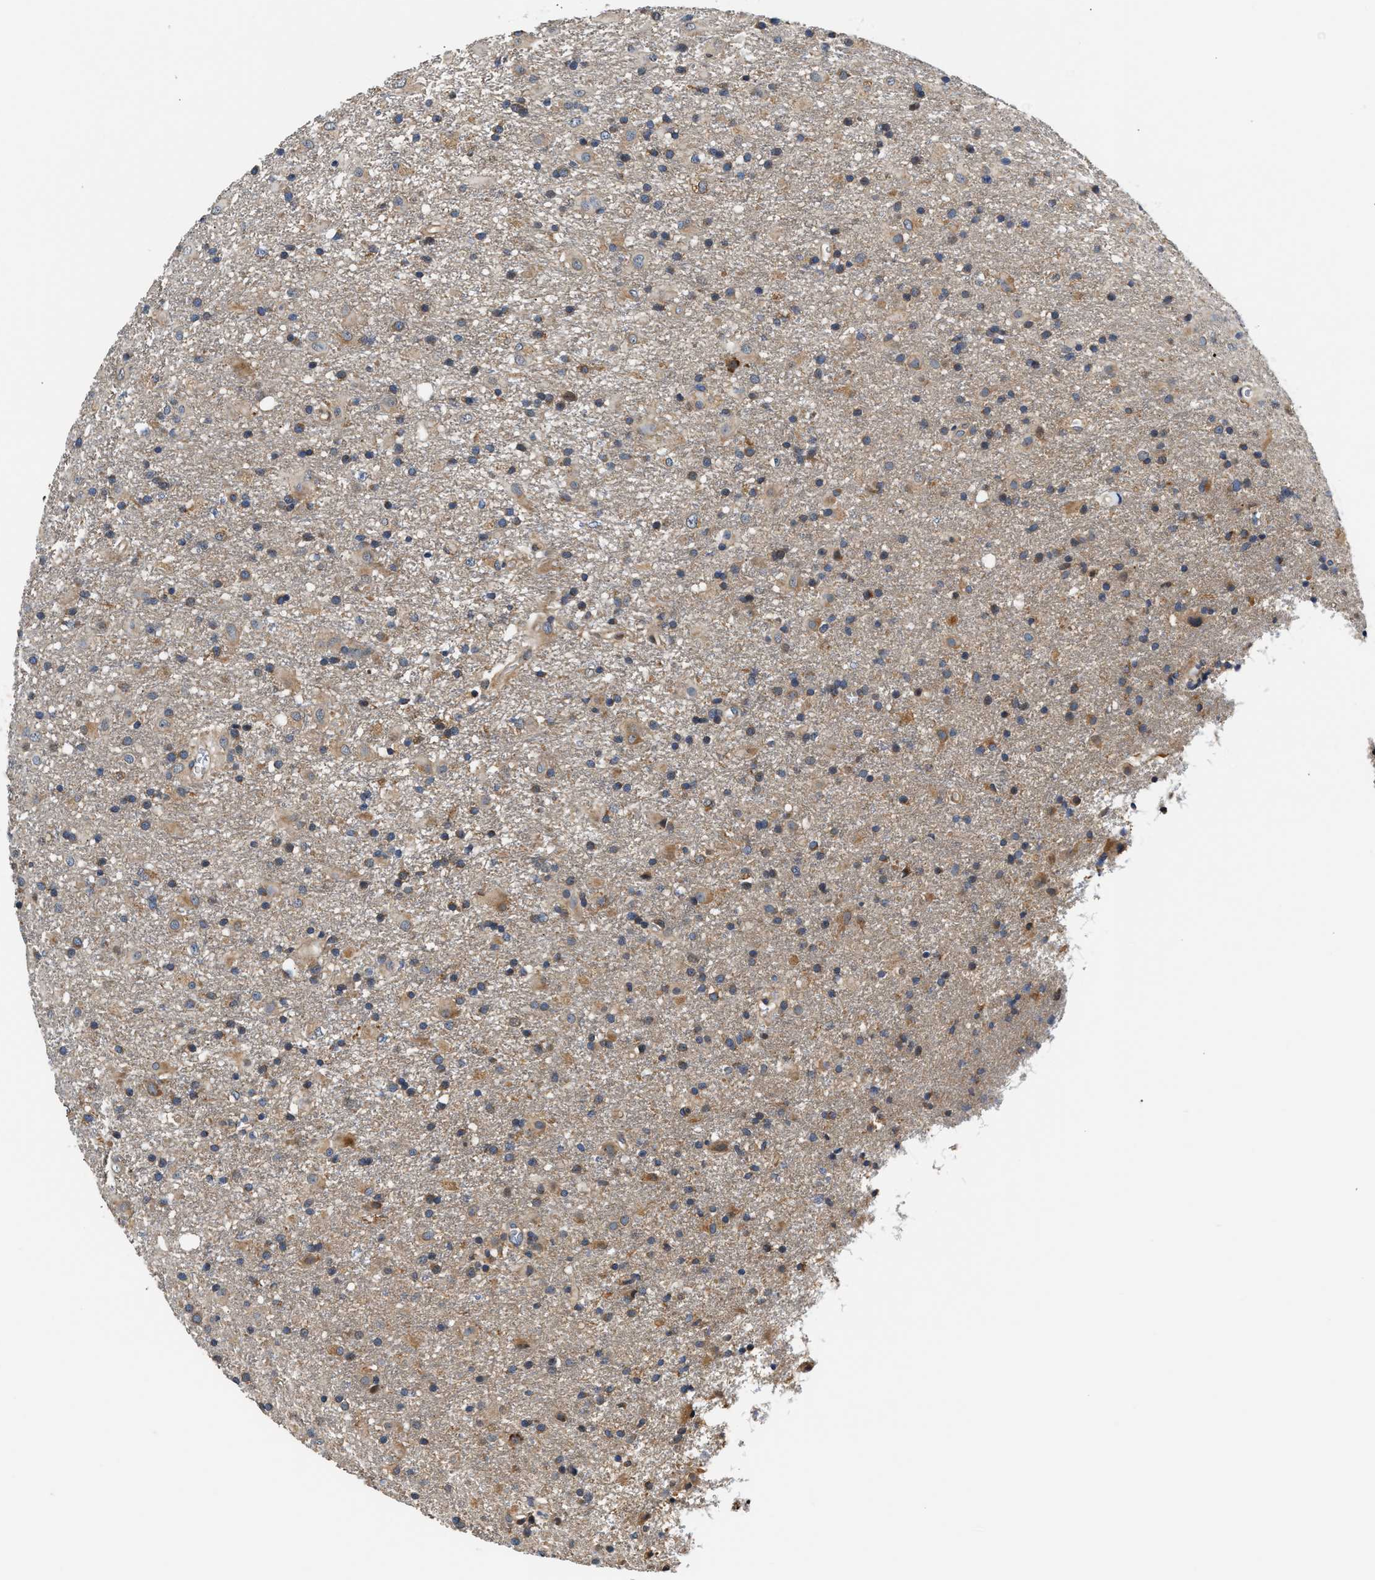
{"staining": {"intensity": "weak", "quantity": "25%-75%", "location": "cytoplasmic/membranous"}, "tissue": "glioma", "cell_type": "Tumor cells", "image_type": "cancer", "snomed": [{"axis": "morphology", "description": "Glioma, malignant, Low grade"}, {"axis": "topography", "description": "Brain"}], "caption": "A micrograph showing weak cytoplasmic/membranous expression in approximately 25%-75% of tumor cells in low-grade glioma (malignant), as visualized by brown immunohistochemical staining.", "gene": "TEX2", "patient": {"sex": "male", "age": 65}}